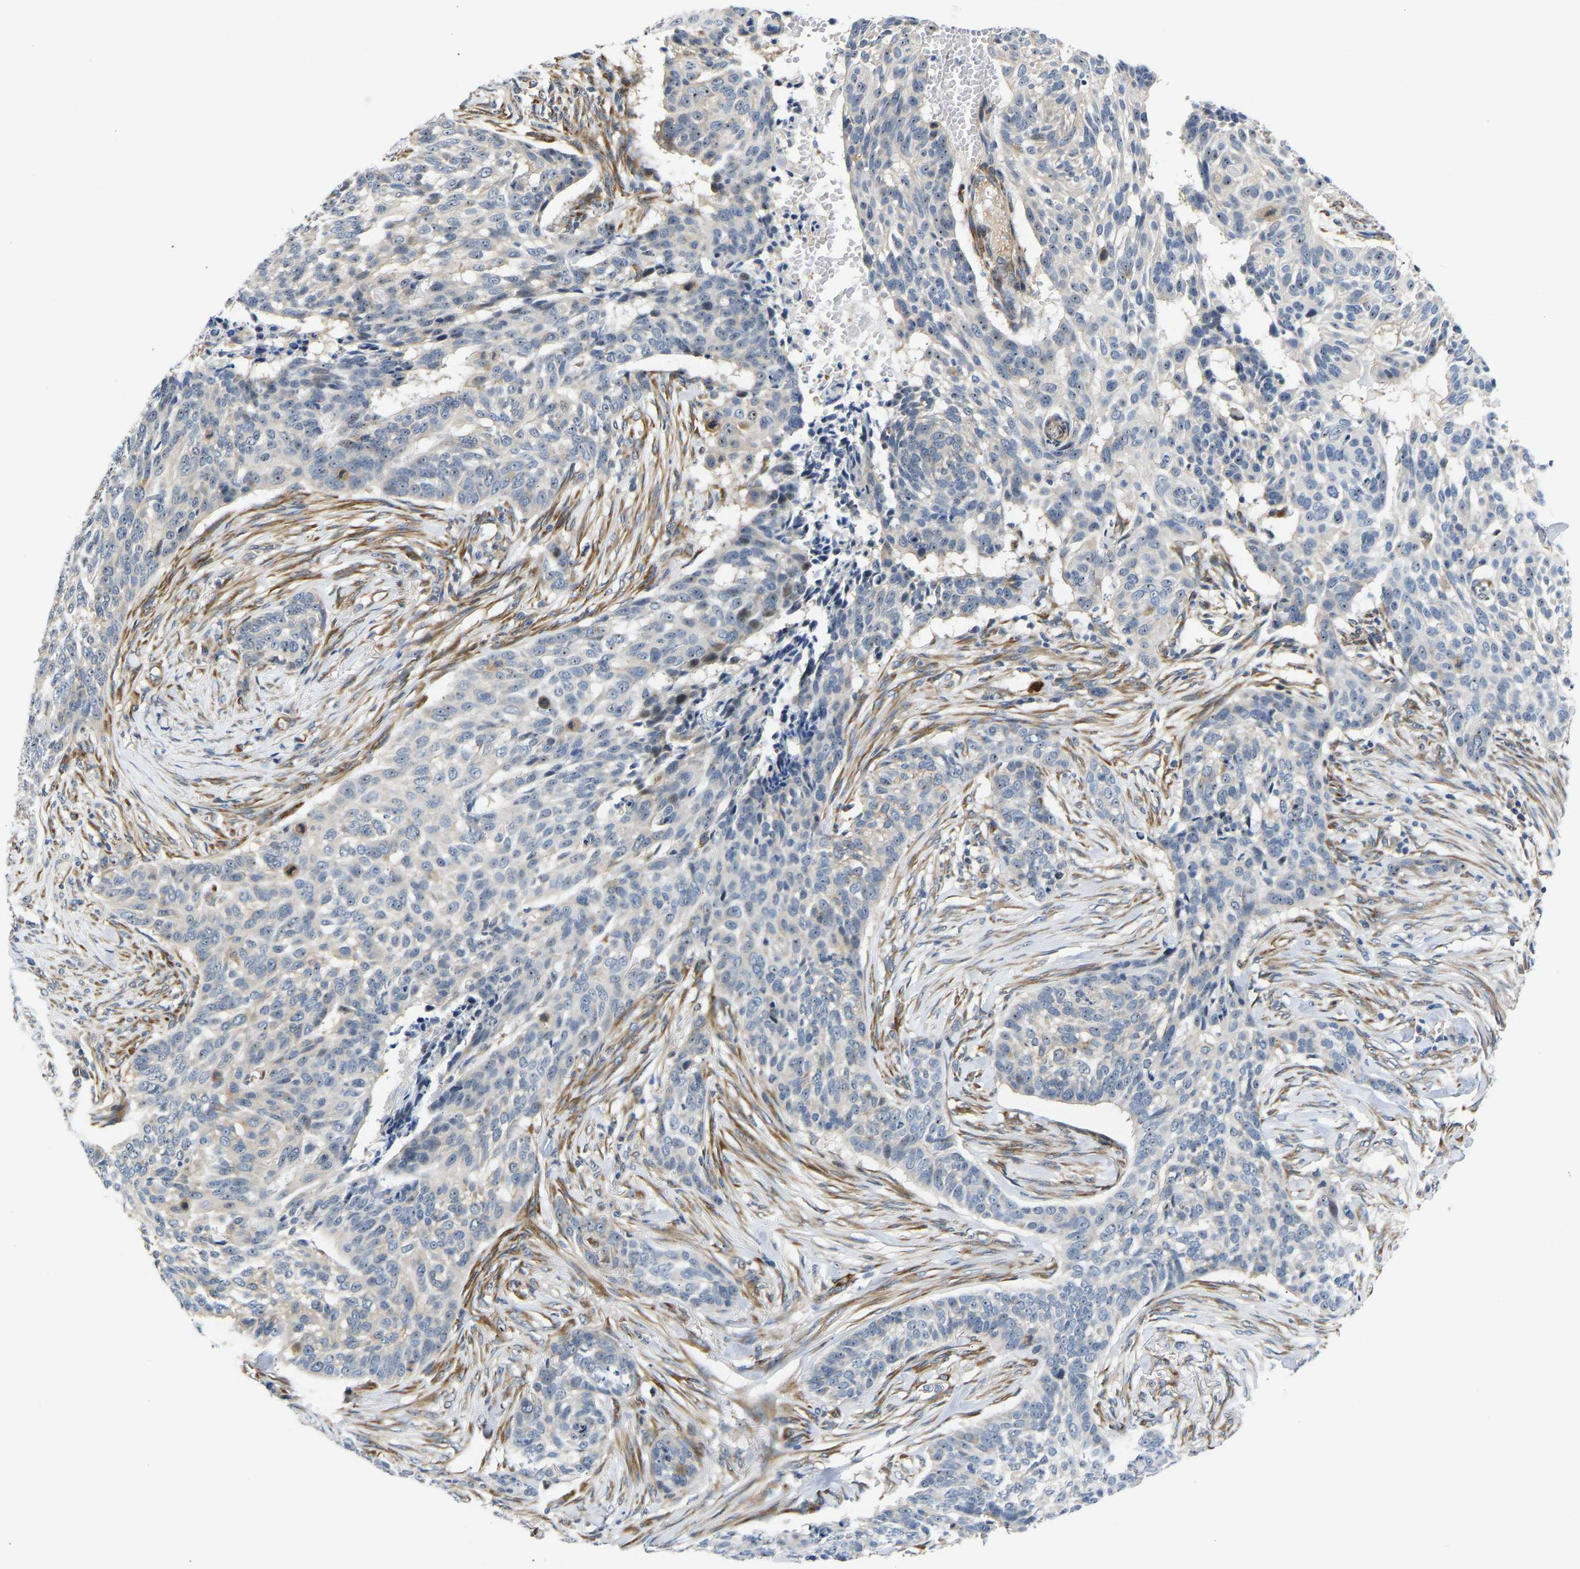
{"staining": {"intensity": "weak", "quantity": "25%-75%", "location": "cytoplasmic/membranous,nuclear"}, "tissue": "skin cancer", "cell_type": "Tumor cells", "image_type": "cancer", "snomed": [{"axis": "morphology", "description": "Basal cell carcinoma"}, {"axis": "topography", "description": "Skin"}], "caption": "Skin basal cell carcinoma stained with a protein marker shows weak staining in tumor cells.", "gene": "RESF1", "patient": {"sex": "male", "age": 85}}